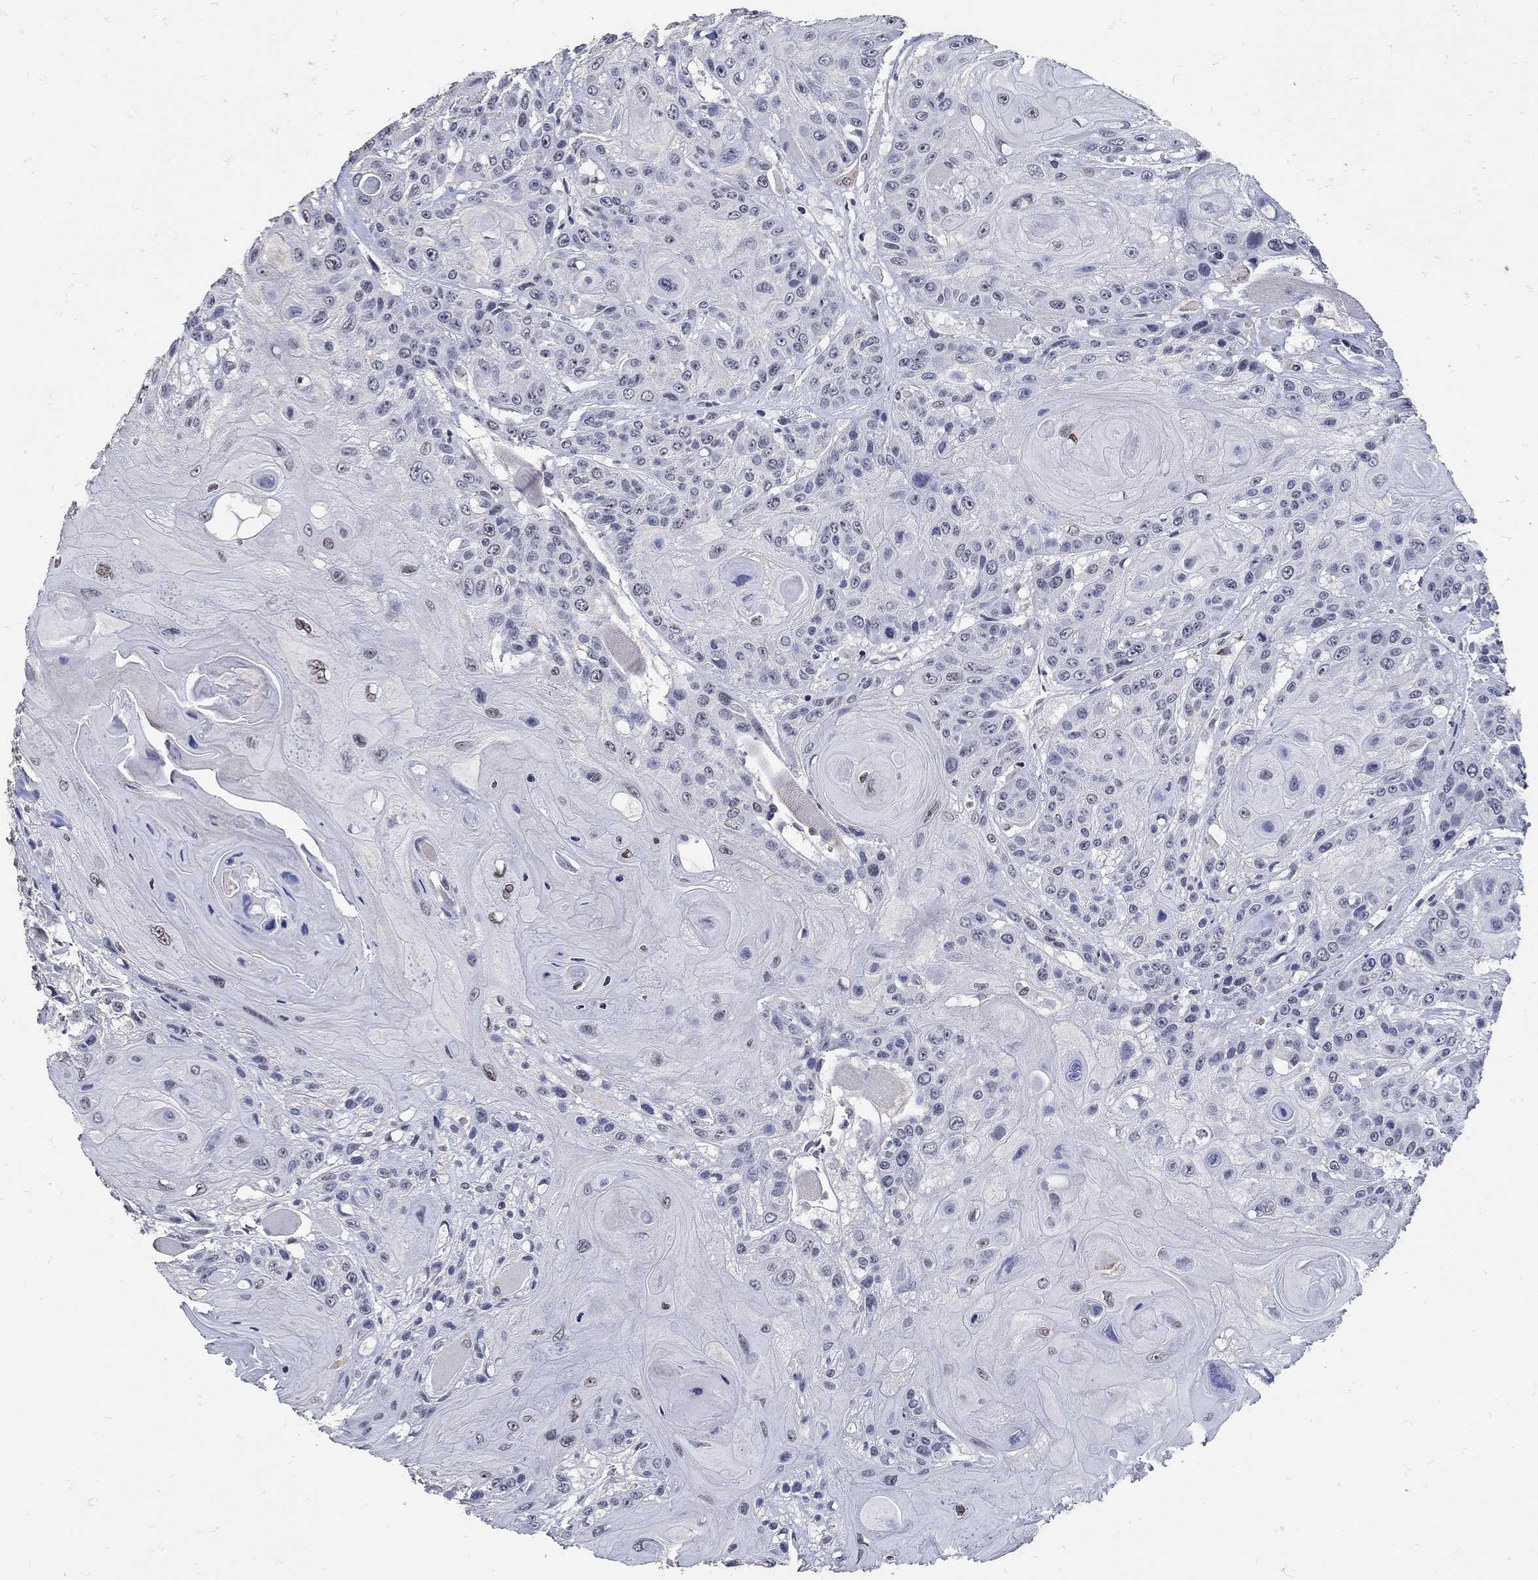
{"staining": {"intensity": "weak", "quantity": "<25%", "location": "nuclear"}, "tissue": "head and neck cancer", "cell_type": "Tumor cells", "image_type": "cancer", "snomed": [{"axis": "morphology", "description": "Squamous cell carcinoma, NOS"}, {"axis": "topography", "description": "Head-Neck"}], "caption": "DAB (3,3'-diaminobenzidine) immunohistochemical staining of human head and neck cancer (squamous cell carcinoma) shows no significant positivity in tumor cells.", "gene": "KCNN3", "patient": {"sex": "female", "age": 59}}